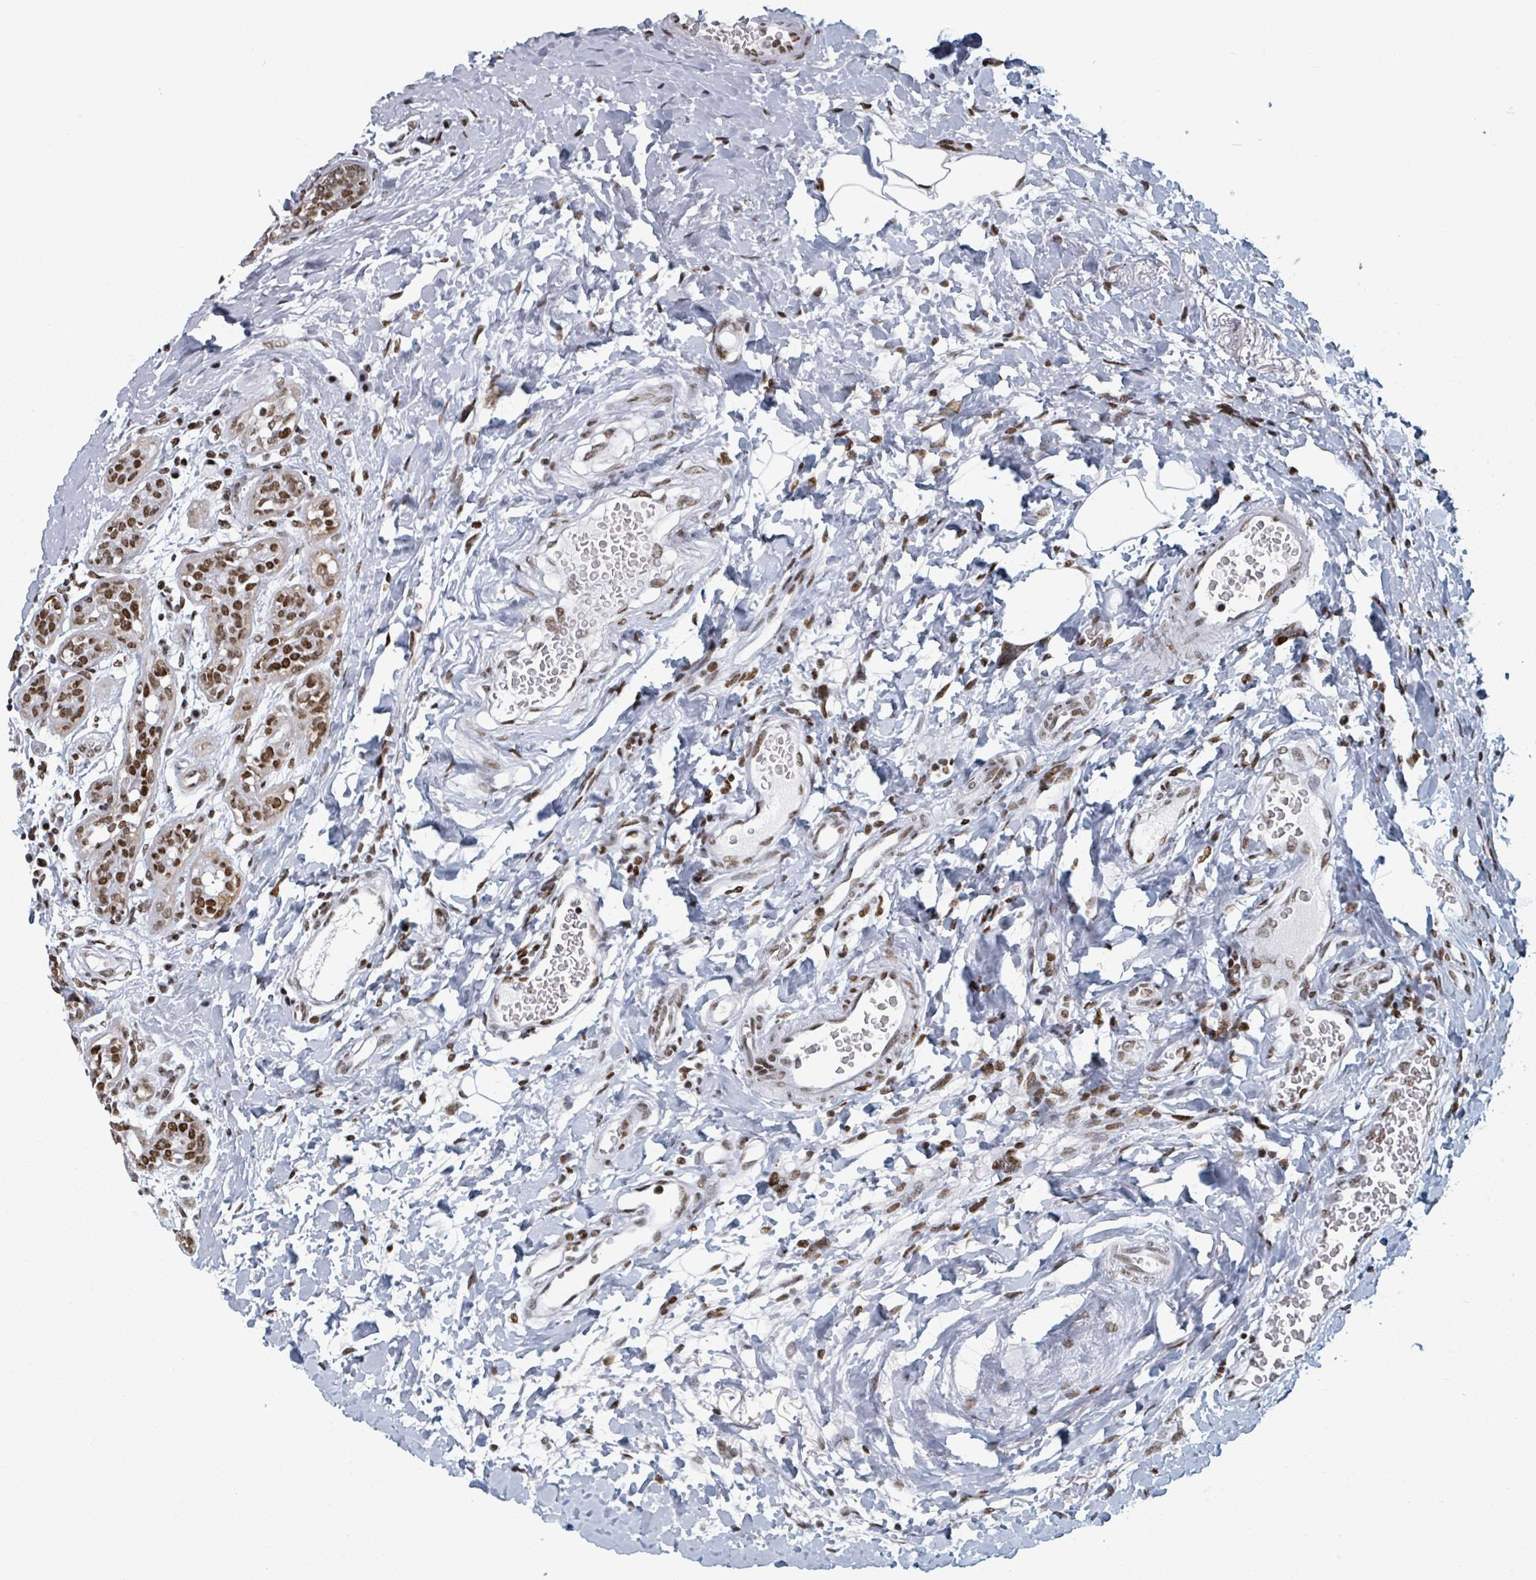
{"staining": {"intensity": "strong", "quantity": ">75%", "location": "nuclear"}, "tissue": "breast cancer", "cell_type": "Tumor cells", "image_type": "cancer", "snomed": [{"axis": "morphology", "description": "Duct carcinoma"}, {"axis": "topography", "description": "Breast"}], "caption": "Immunohistochemistry (IHC) image of neoplastic tissue: breast cancer (intraductal carcinoma) stained using IHC demonstrates high levels of strong protein expression localized specifically in the nuclear of tumor cells, appearing as a nuclear brown color.", "gene": "DHX16", "patient": {"sex": "female", "age": 40}}